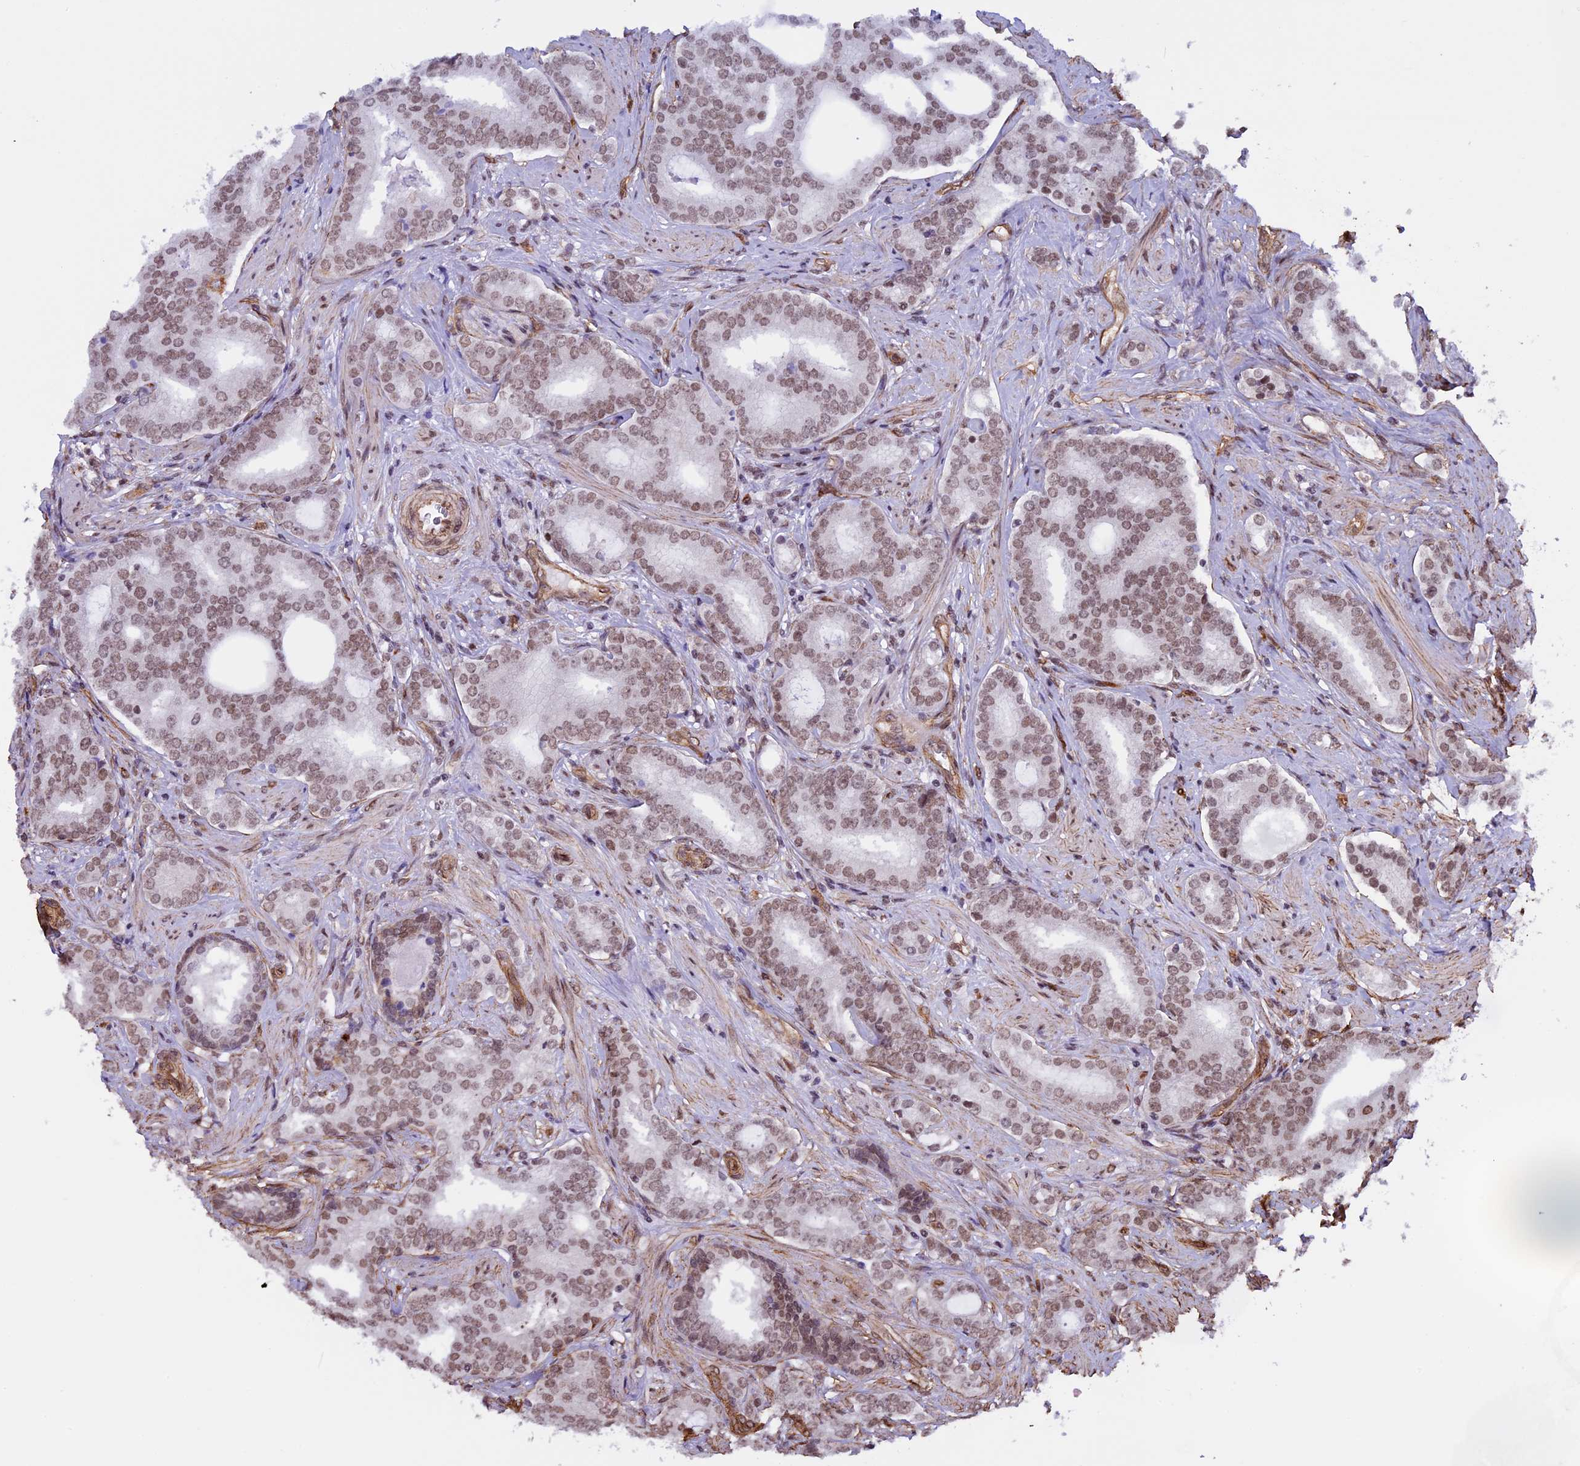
{"staining": {"intensity": "moderate", "quantity": ">75%", "location": "nuclear"}, "tissue": "prostate cancer", "cell_type": "Tumor cells", "image_type": "cancer", "snomed": [{"axis": "morphology", "description": "Adenocarcinoma, High grade"}, {"axis": "topography", "description": "Prostate"}], "caption": "Immunohistochemistry (IHC) histopathology image of neoplastic tissue: human prostate adenocarcinoma (high-grade) stained using immunohistochemistry displays medium levels of moderate protein expression localized specifically in the nuclear of tumor cells, appearing as a nuclear brown color.", "gene": "MPHOSPH8", "patient": {"sex": "male", "age": 63}}